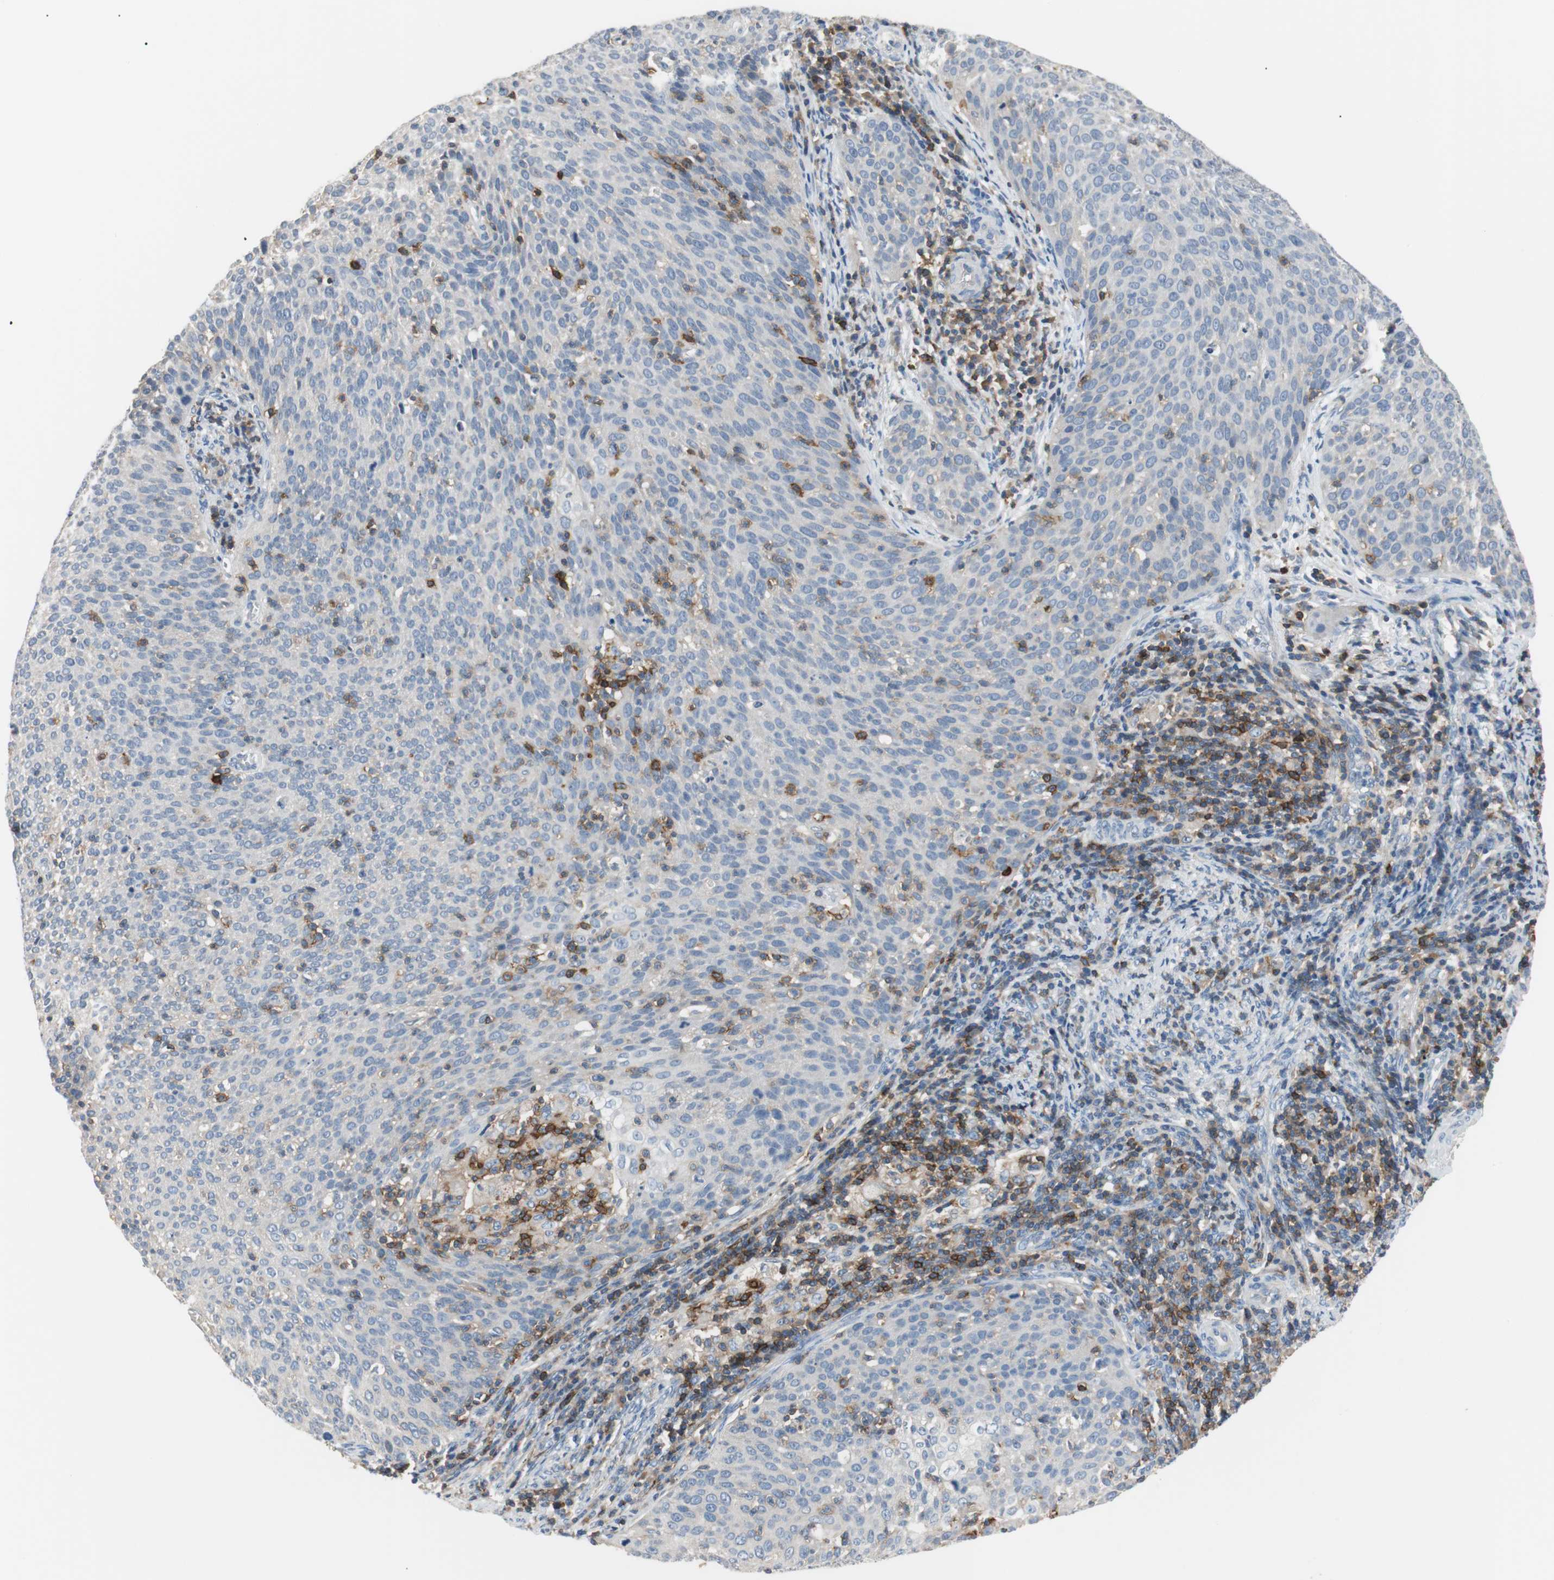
{"staining": {"intensity": "negative", "quantity": "none", "location": "none"}, "tissue": "cervical cancer", "cell_type": "Tumor cells", "image_type": "cancer", "snomed": [{"axis": "morphology", "description": "Squamous cell carcinoma, NOS"}, {"axis": "topography", "description": "Cervix"}], "caption": "High magnification brightfield microscopy of cervical cancer (squamous cell carcinoma) stained with DAB (3,3'-diaminobenzidine) (brown) and counterstained with hematoxylin (blue): tumor cells show no significant positivity.", "gene": "TNFRSF18", "patient": {"sex": "female", "age": 38}}